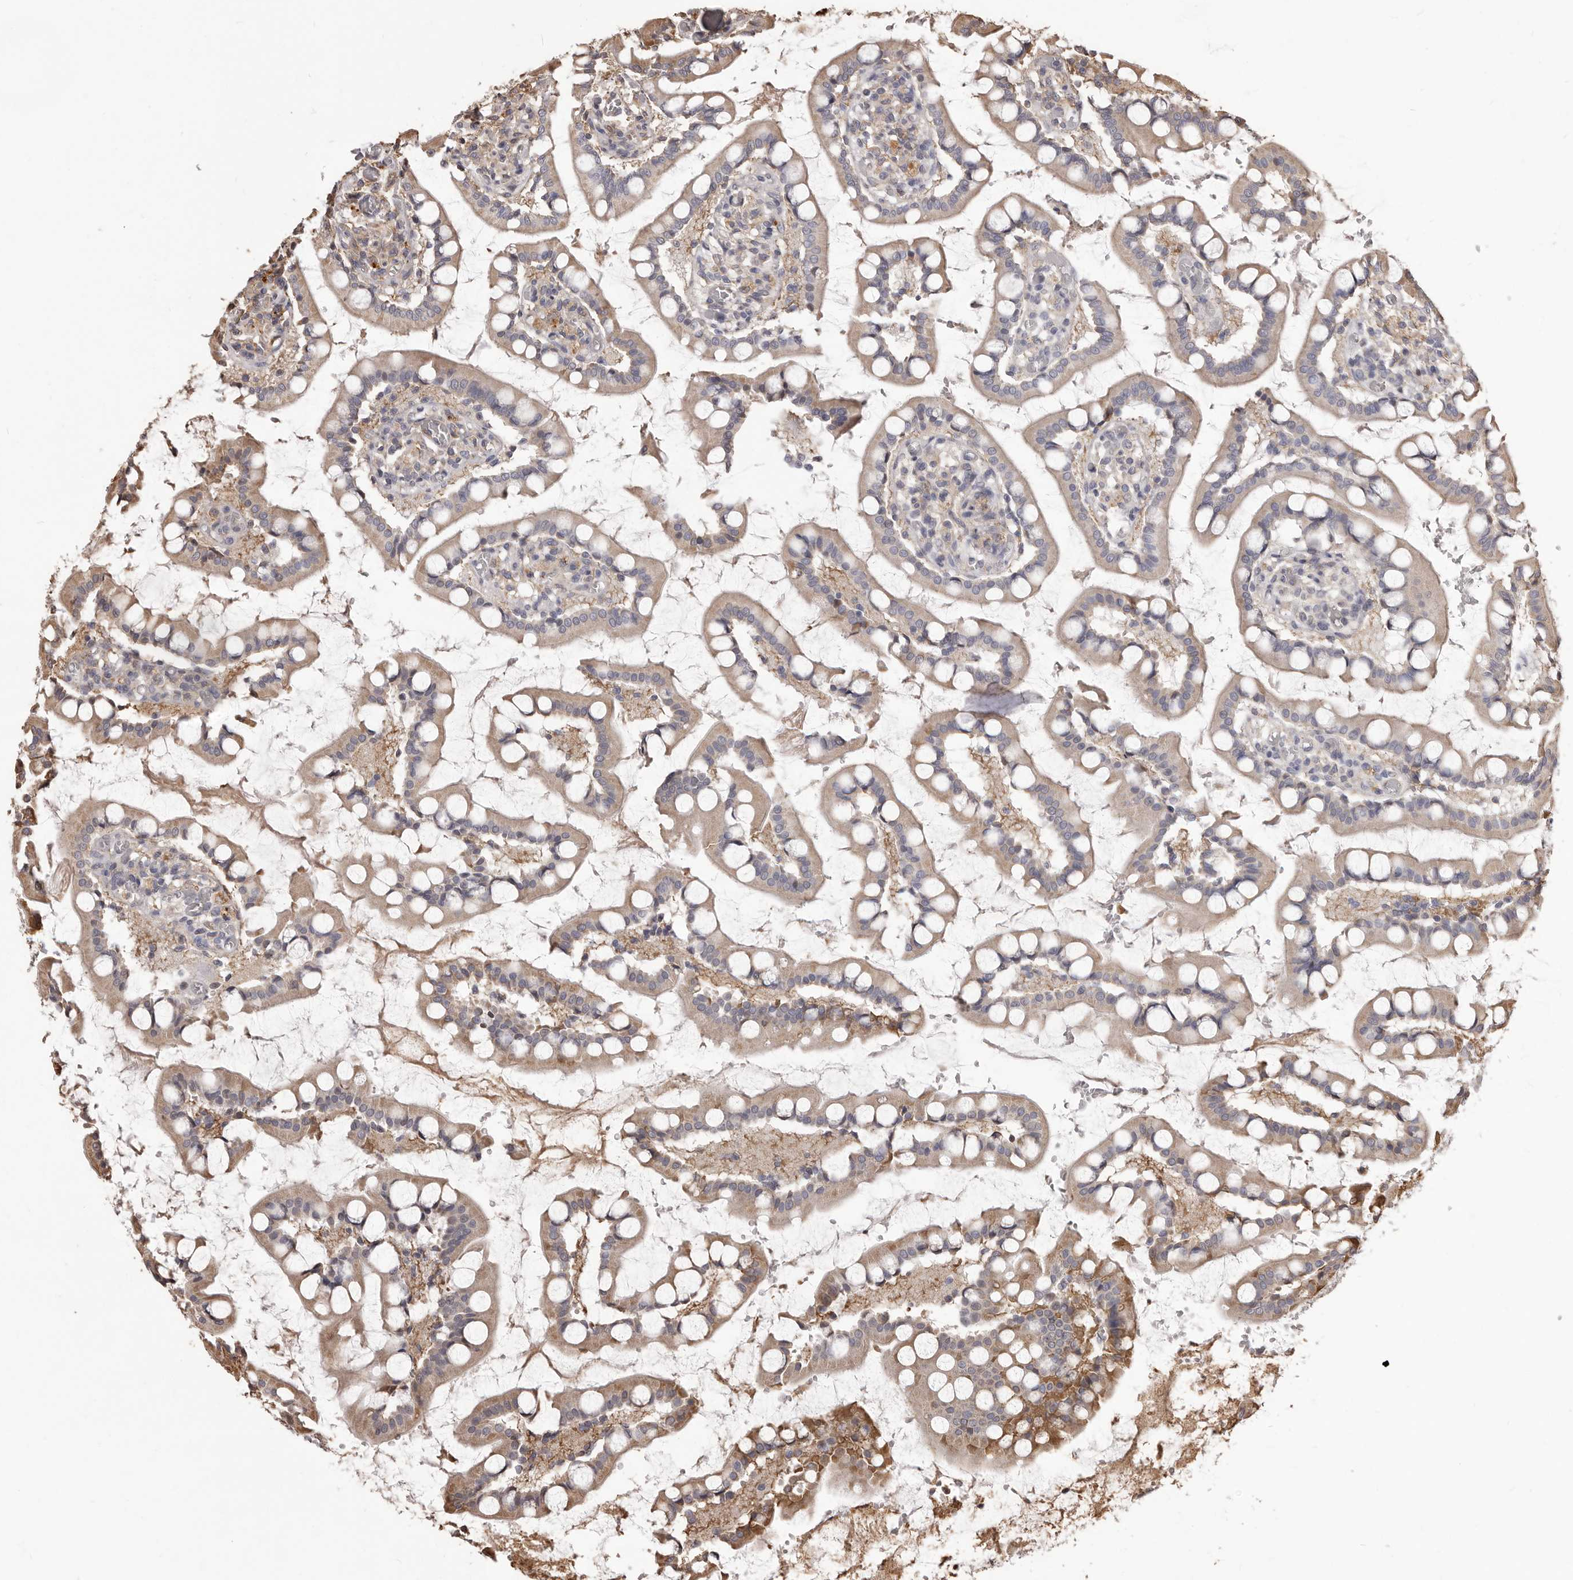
{"staining": {"intensity": "moderate", "quantity": "<25%", "location": "cytoplasmic/membranous"}, "tissue": "small intestine", "cell_type": "Glandular cells", "image_type": "normal", "snomed": [{"axis": "morphology", "description": "Normal tissue, NOS"}, {"axis": "topography", "description": "Small intestine"}], "caption": "A high-resolution photomicrograph shows immunohistochemistry staining of normal small intestine, which exhibits moderate cytoplasmic/membranous staining in about <25% of glandular cells.", "gene": "ALPK1", "patient": {"sex": "male", "age": 52}}